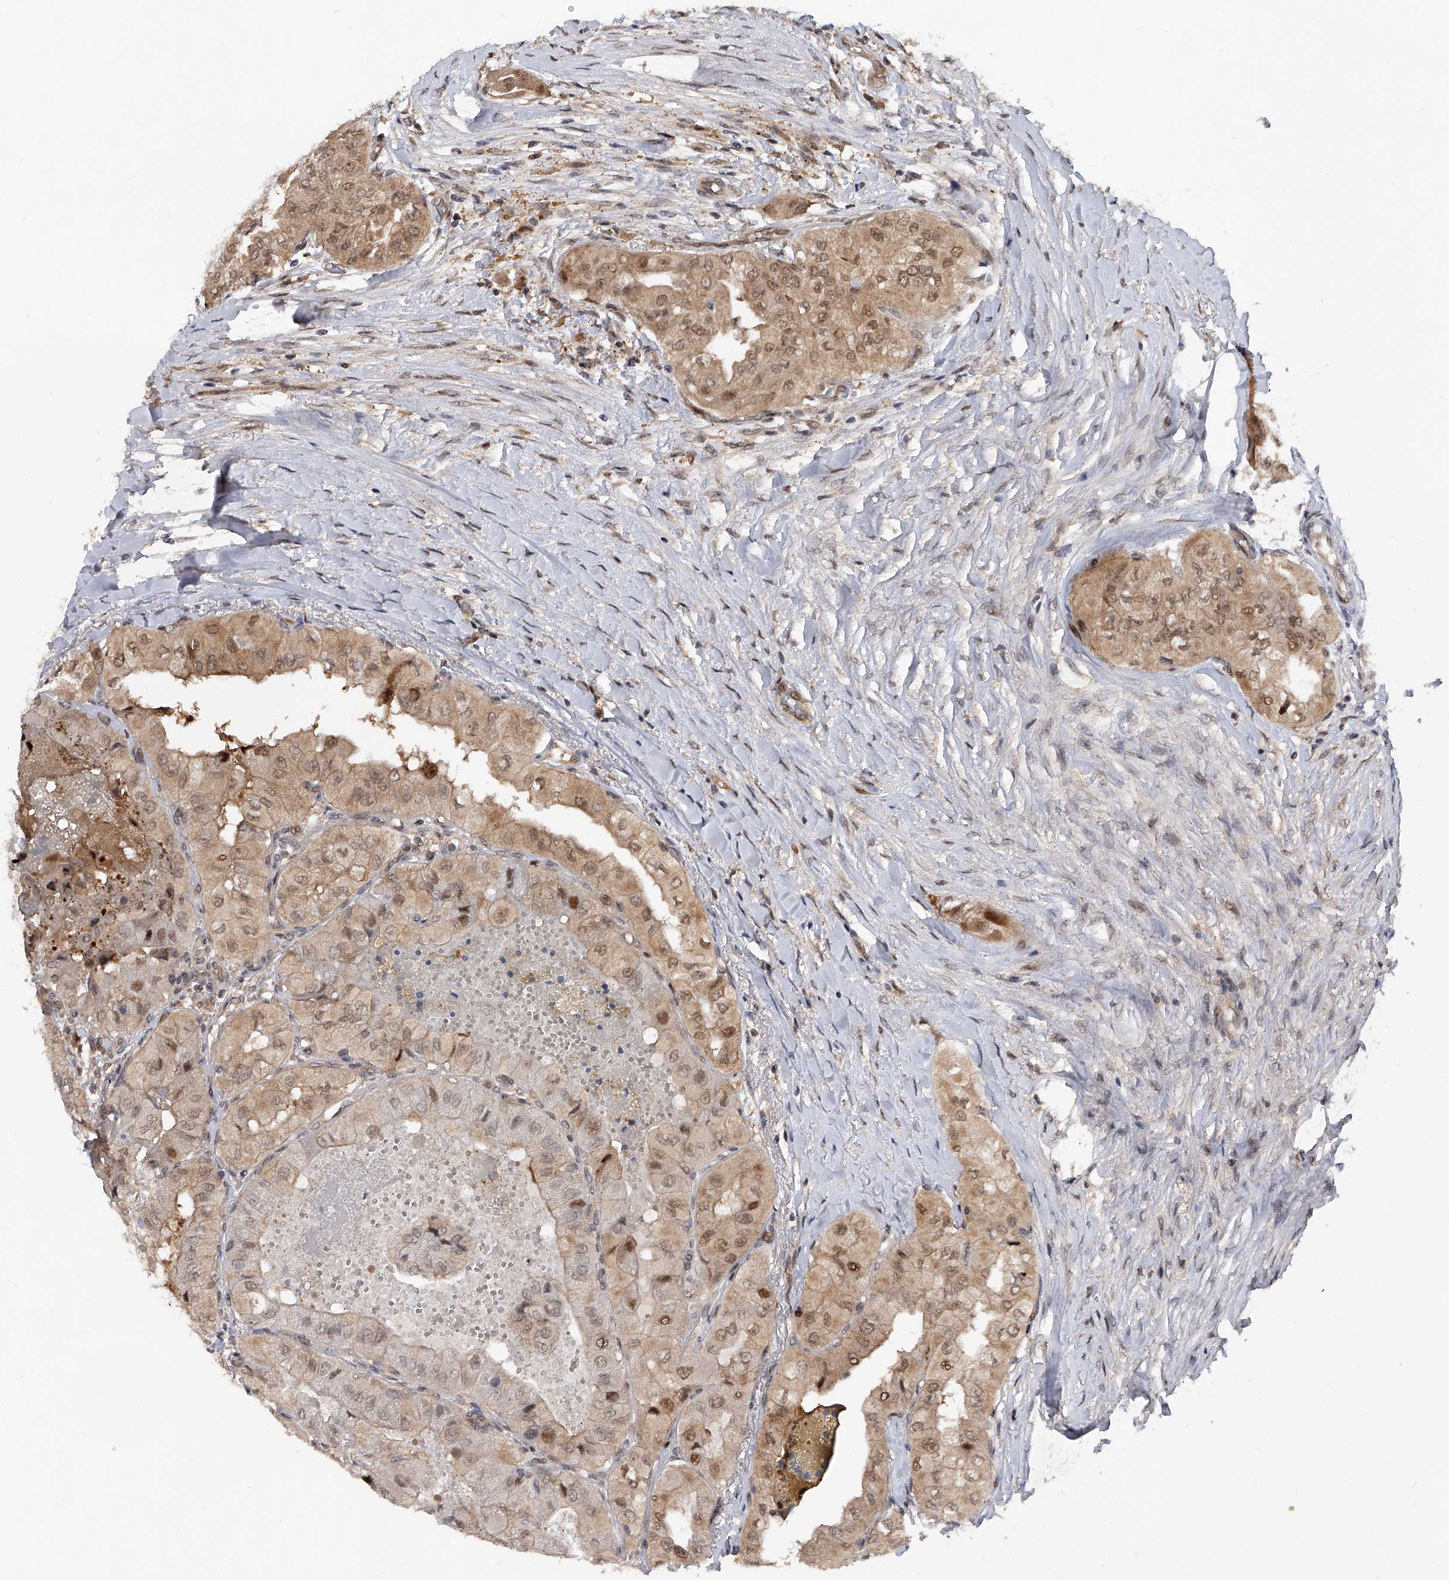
{"staining": {"intensity": "moderate", "quantity": ">75%", "location": "cytoplasmic/membranous,nuclear"}, "tissue": "thyroid cancer", "cell_type": "Tumor cells", "image_type": "cancer", "snomed": [{"axis": "morphology", "description": "Papillary adenocarcinoma, NOS"}, {"axis": "topography", "description": "Thyroid gland"}], "caption": "Immunohistochemistry image of neoplastic tissue: papillary adenocarcinoma (thyroid) stained using immunohistochemistry (IHC) reveals medium levels of moderate protein expression localized specifically in the cytoplasmic/membranous and nuclear of tumor cells, appearing as a cytoplasmic/membranous and nuclear brown color.", "gene": "RWDD2A", "patient": {"sex": "female", "age": 59}}